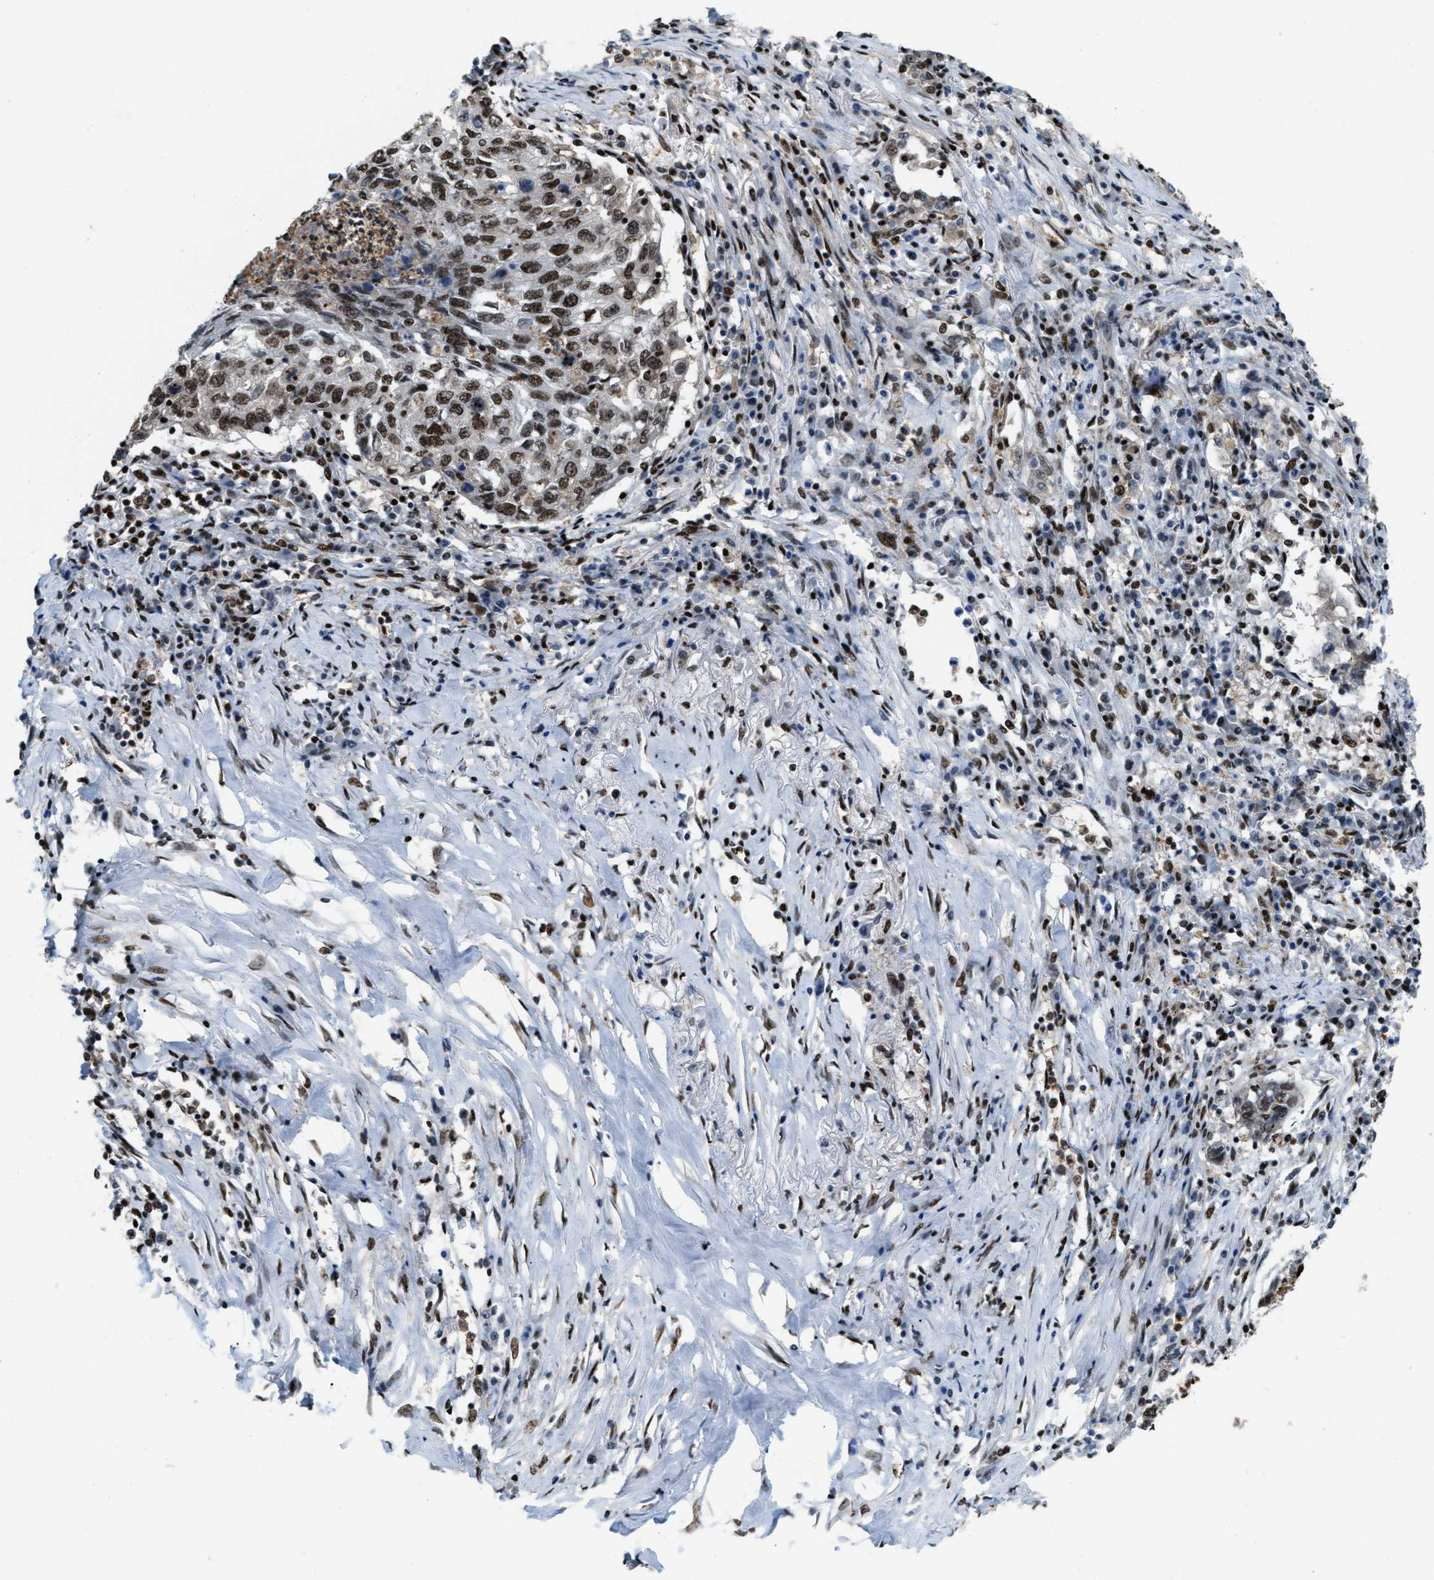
{"staining": {"intensity": "moderate", "quantity": ">75%", "location": "nuclear"}, "tissue": "lung cancer", "cell_type": "Tumor cells", "image_type": "cancer", "snomed": [{"axis": "morphology", "description": "Squamous cell carcinoma, NOS"}, {"axis": "topography", "description": "Lung"}], "caption": "Immunohistochemical staining of lung cancer exhibits medium levels of moderate nuclear positivity in about >75% of tumor cells.", "gene": "NUMA1", "patient": {"sex": "female", "age": 63}}